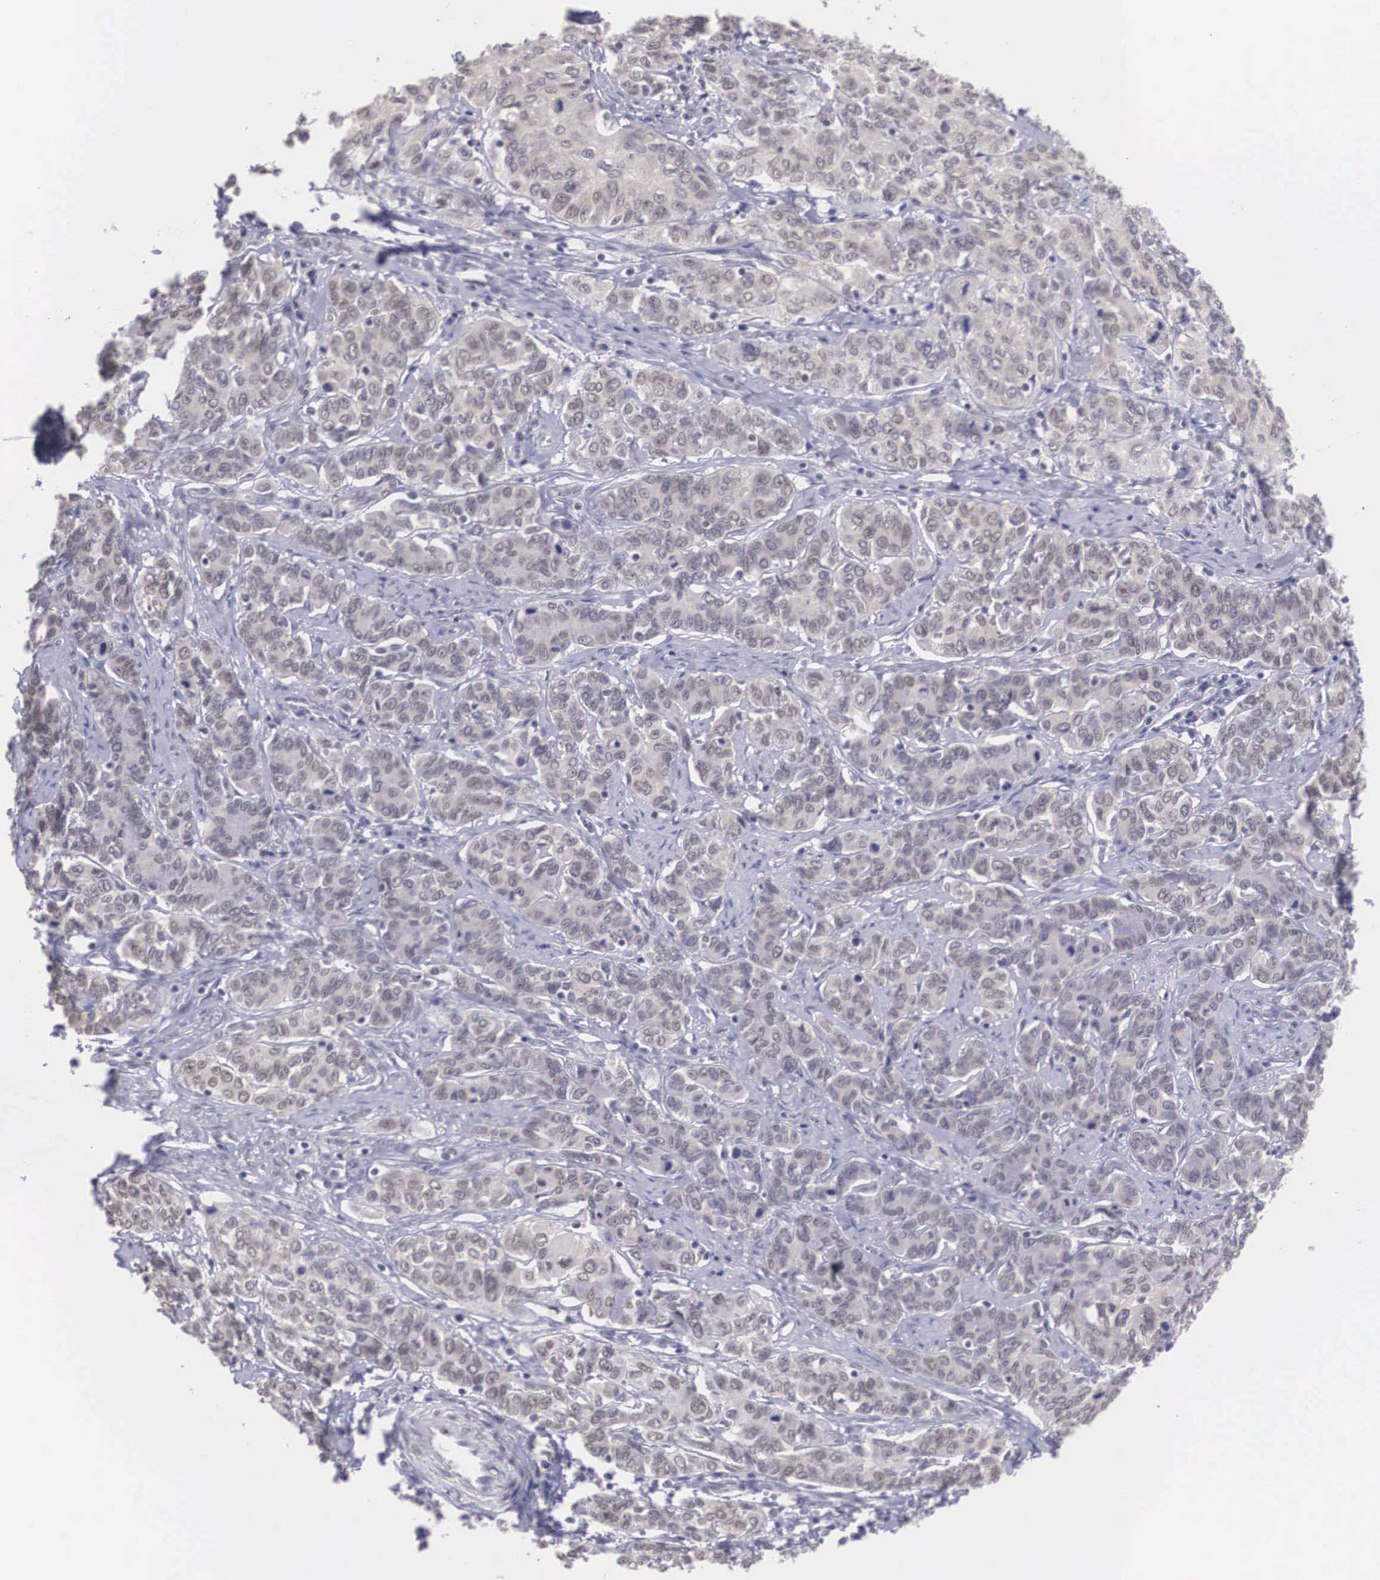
{"staining": {"intensity": "weak", "quantity": ">75%", "location": "cytoplasmic/membranous,nuclear"}, "tissue": "cervical cancer", "cell_type": "Tumor cells", "image_type": "cancer", "snomed": [{"axis": "morphology", "description": "Squamous cell carcinoma, NOS"}, {"axis": "topography", "description": "Cervix"}], "caption": "Cervical squamous cell carcinoma stained for a protein (brown) displays weak cytoplasmic/membranous and nuclear positive positivity in approximately >75% of tumor cells.", "gene": "NINL", "patient": {"sex": "female", "age": 38}}